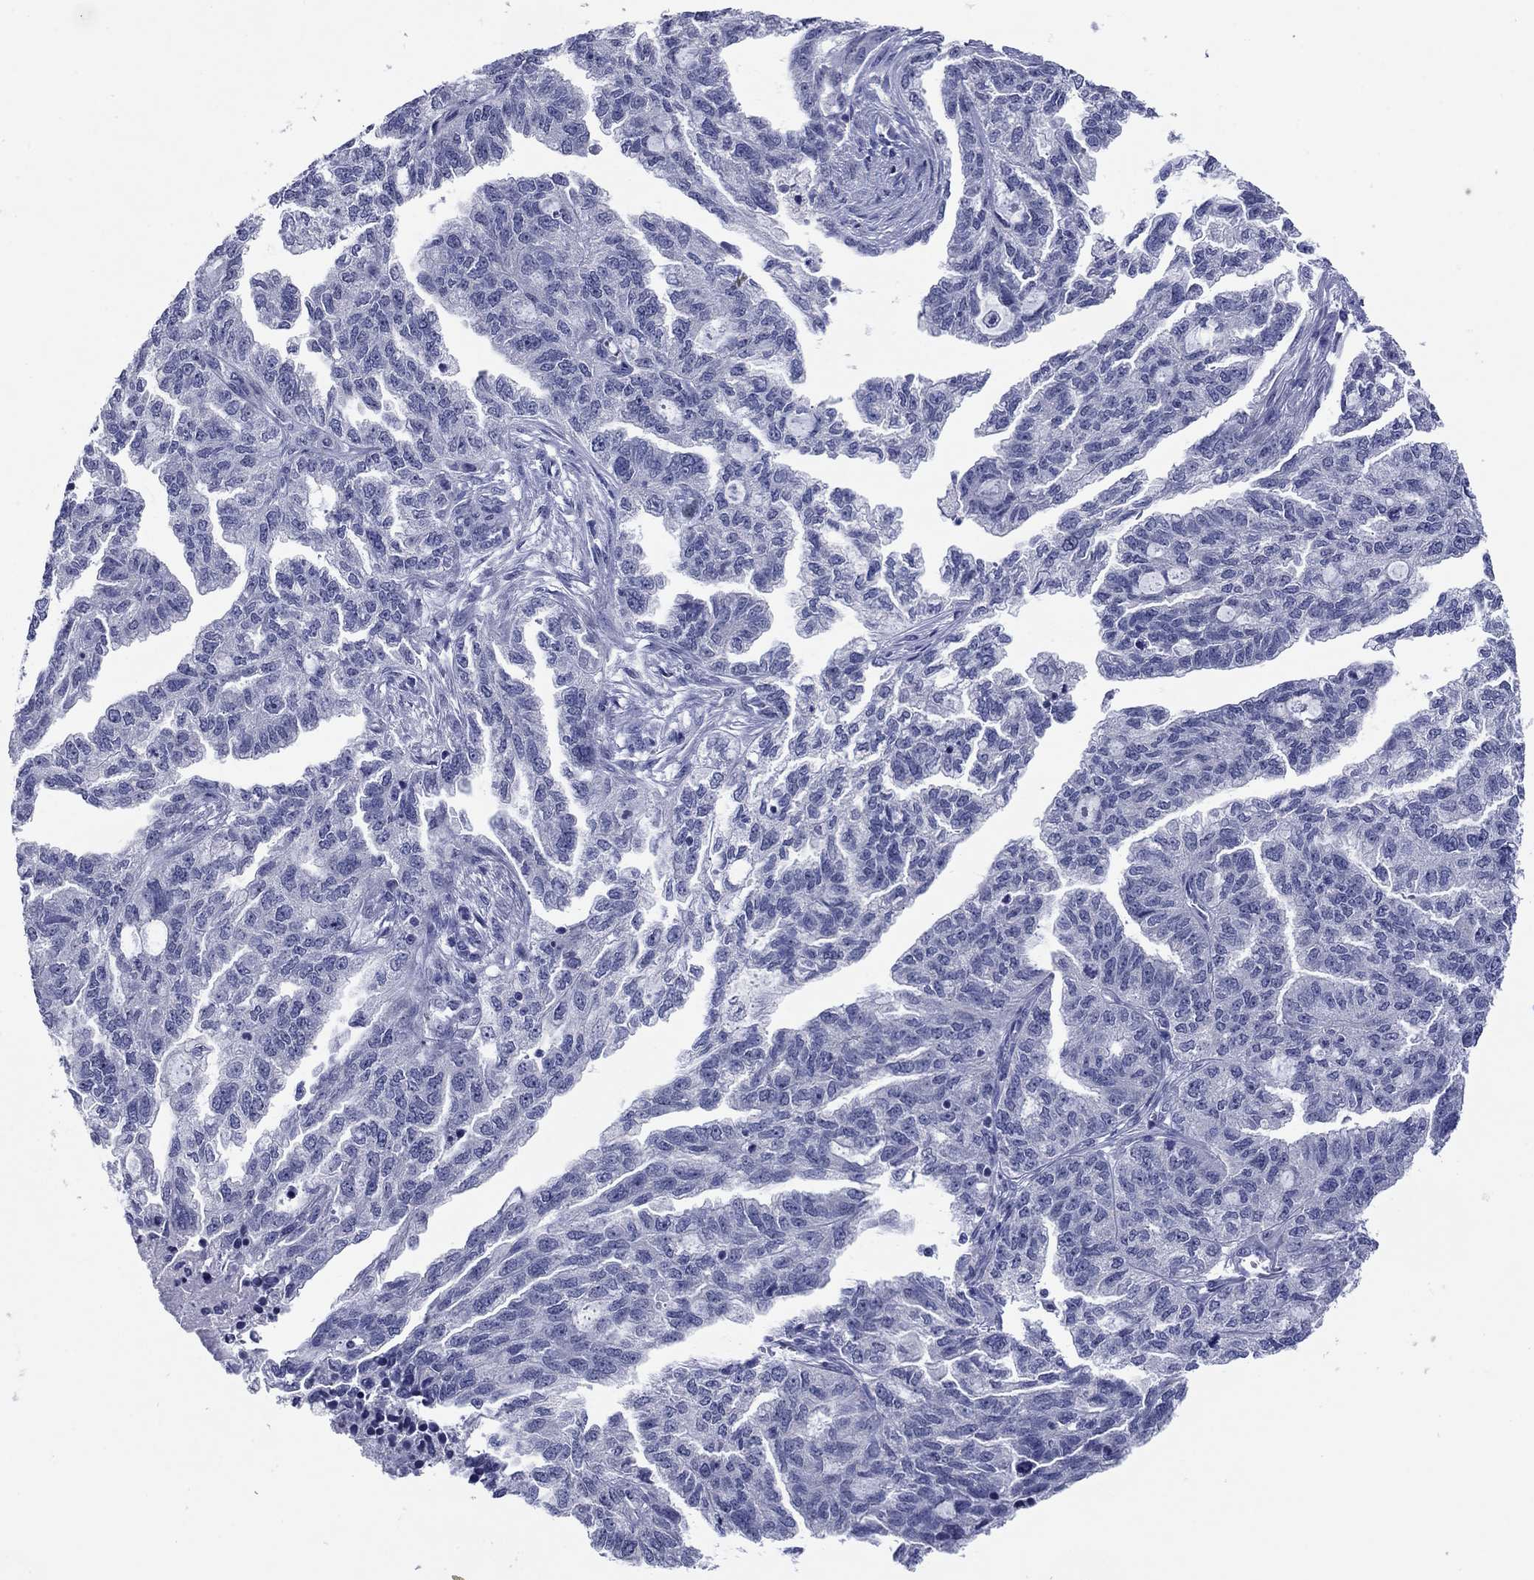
{"staining": {"intensity": "negative", "quantity": "none", "location": "none"}, "tissue": "ovarian cancer", "cell_type": "Tumor cells", "image_type": "cancer", "snomed": [{"axis": "morphology", "description": "Cystadenocarcinoma, serous, NOS"}, {"axis": "topography", "description": "Ovary"}], "caption": "This is an immunohistochemistry image of ovarian cancer. There is no expression in tumor cells.", "gene": "HAO1", "patient": {"sex": "female", "age": 51}}